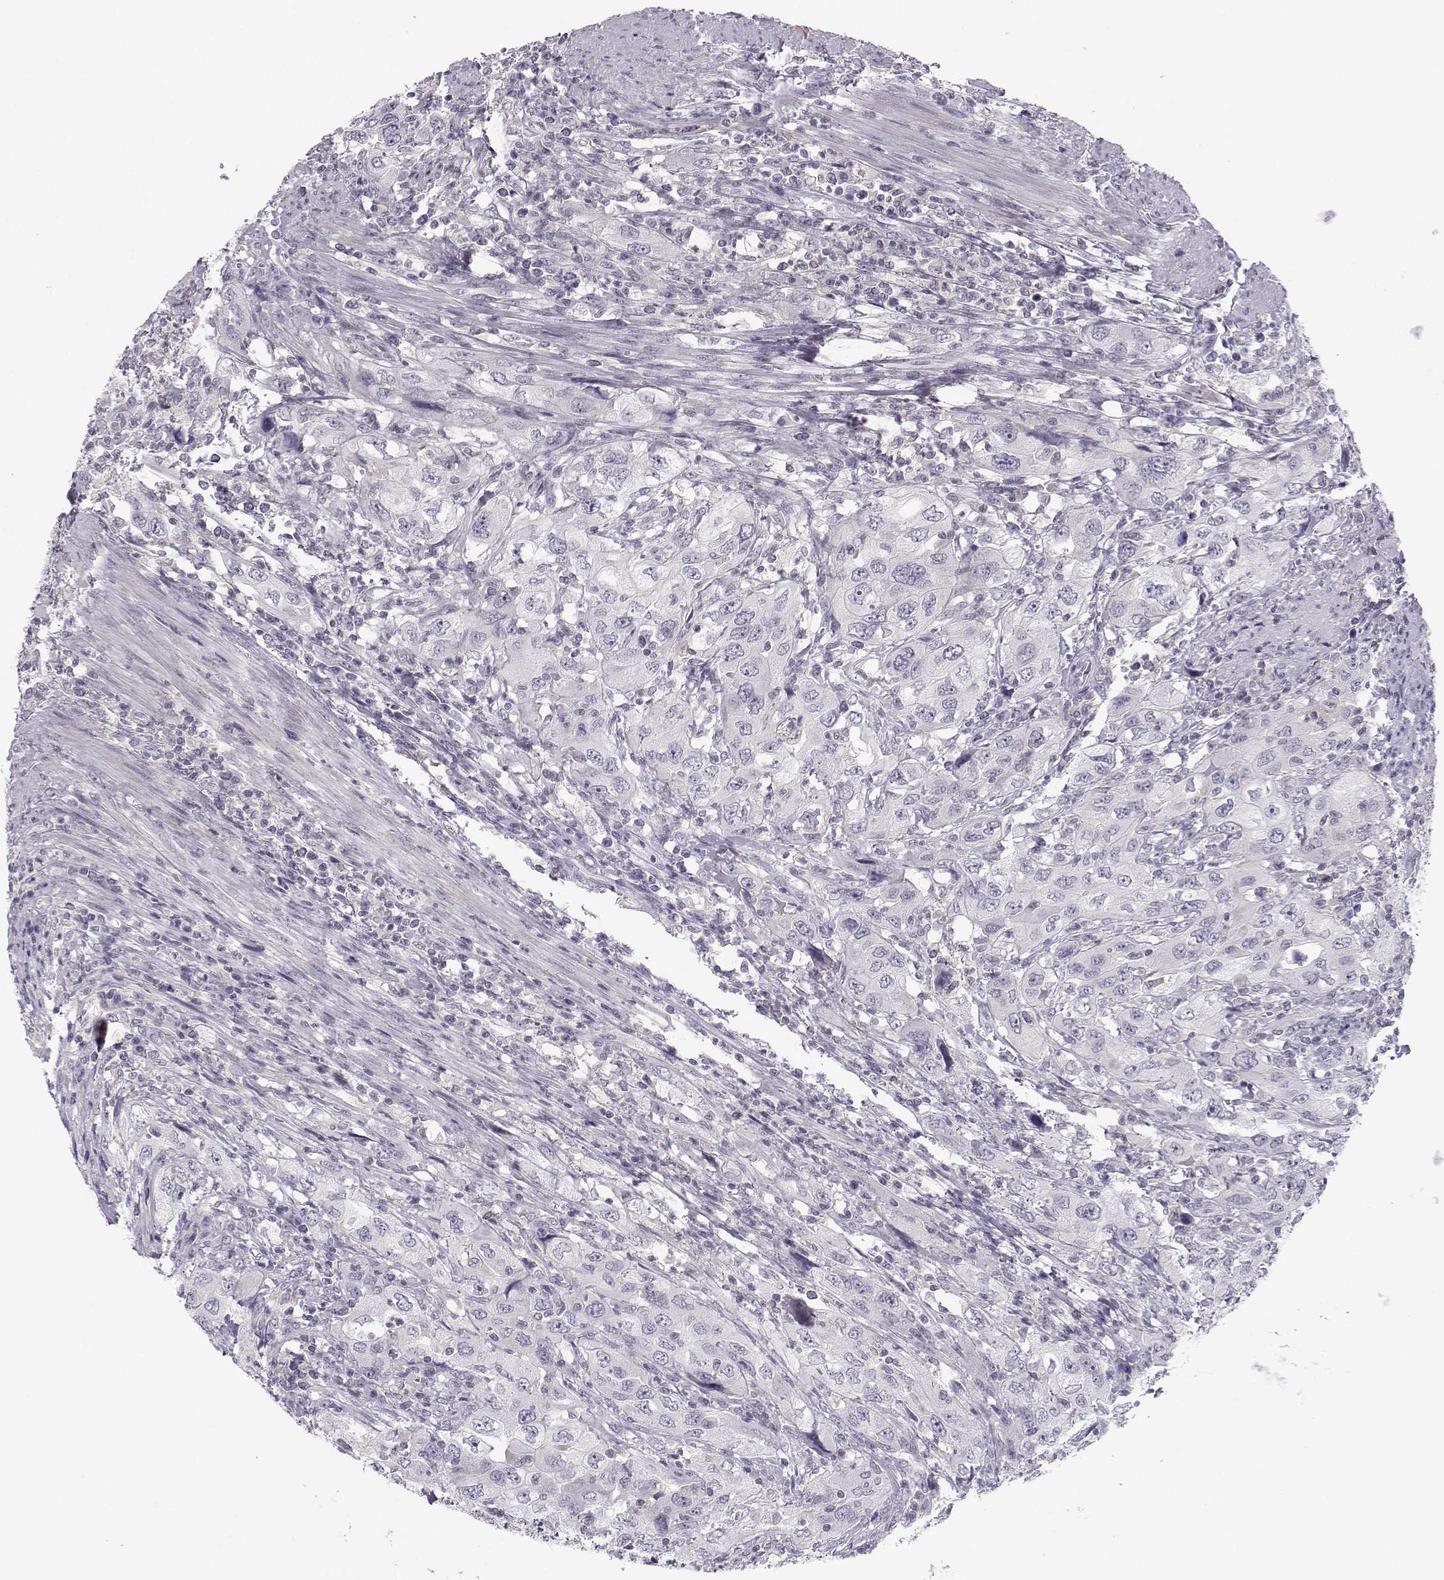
{"staining": {"intensity": "negative", "quantity": "none", "location": "none"}, "tissue": "urothelial cancer", "cell_type": "Tumor cells", "image_type": "cancer", "snomed": [{"axis": "morphology", "description": "Urothelial carcinoma, High grade"}, {"axis": "topography", "description": "Urinary bladder"}], "caption": "DAB immunohistochemical staining of urothelial cancer demonstrates no significant staining in tumor cells.", "gene": "MROH7", "patient": {"sex": "male", "age": 76}}